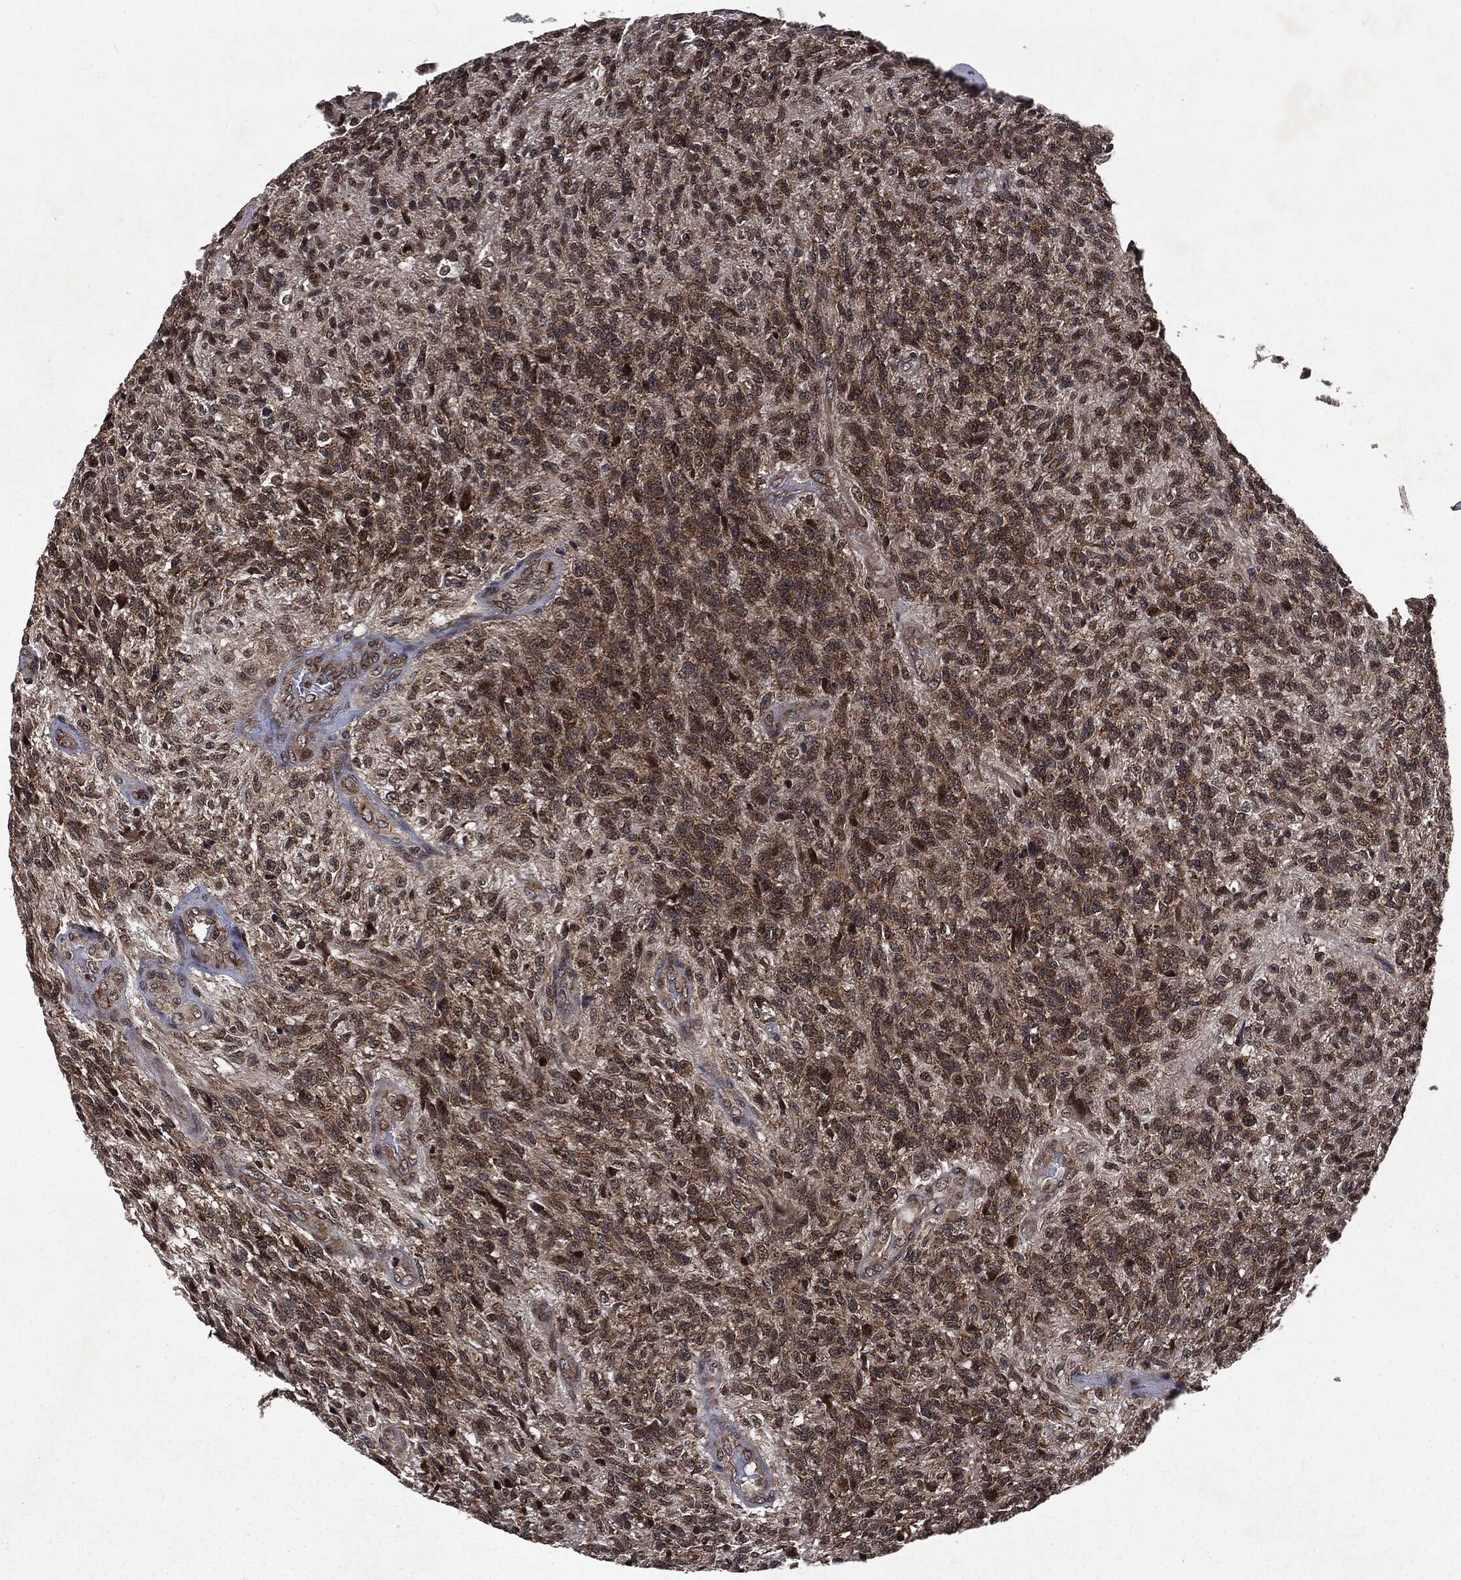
{"staining": {"intensity": "strong", "quantity": "25%-75%", "location": "nuclear"}, "tissue": "glioma", "cell_type": "Tumor cells", "image_type": "cancer", "snomed": [{"axis": "morphology", "description": "Glioma, malignant, High grade"}, {"axis": "topography", "description": "Brain"}], "caption": "Protein positivity by immunohistochemistry (IHC) reveals strong nuclear positivity in approximately 25%-75% of tumor cells in glioma. (IHC, brightfield microscopy, high magnification).", "gene": "STAU2", "patient": {"sex": "male", "age": 56}}